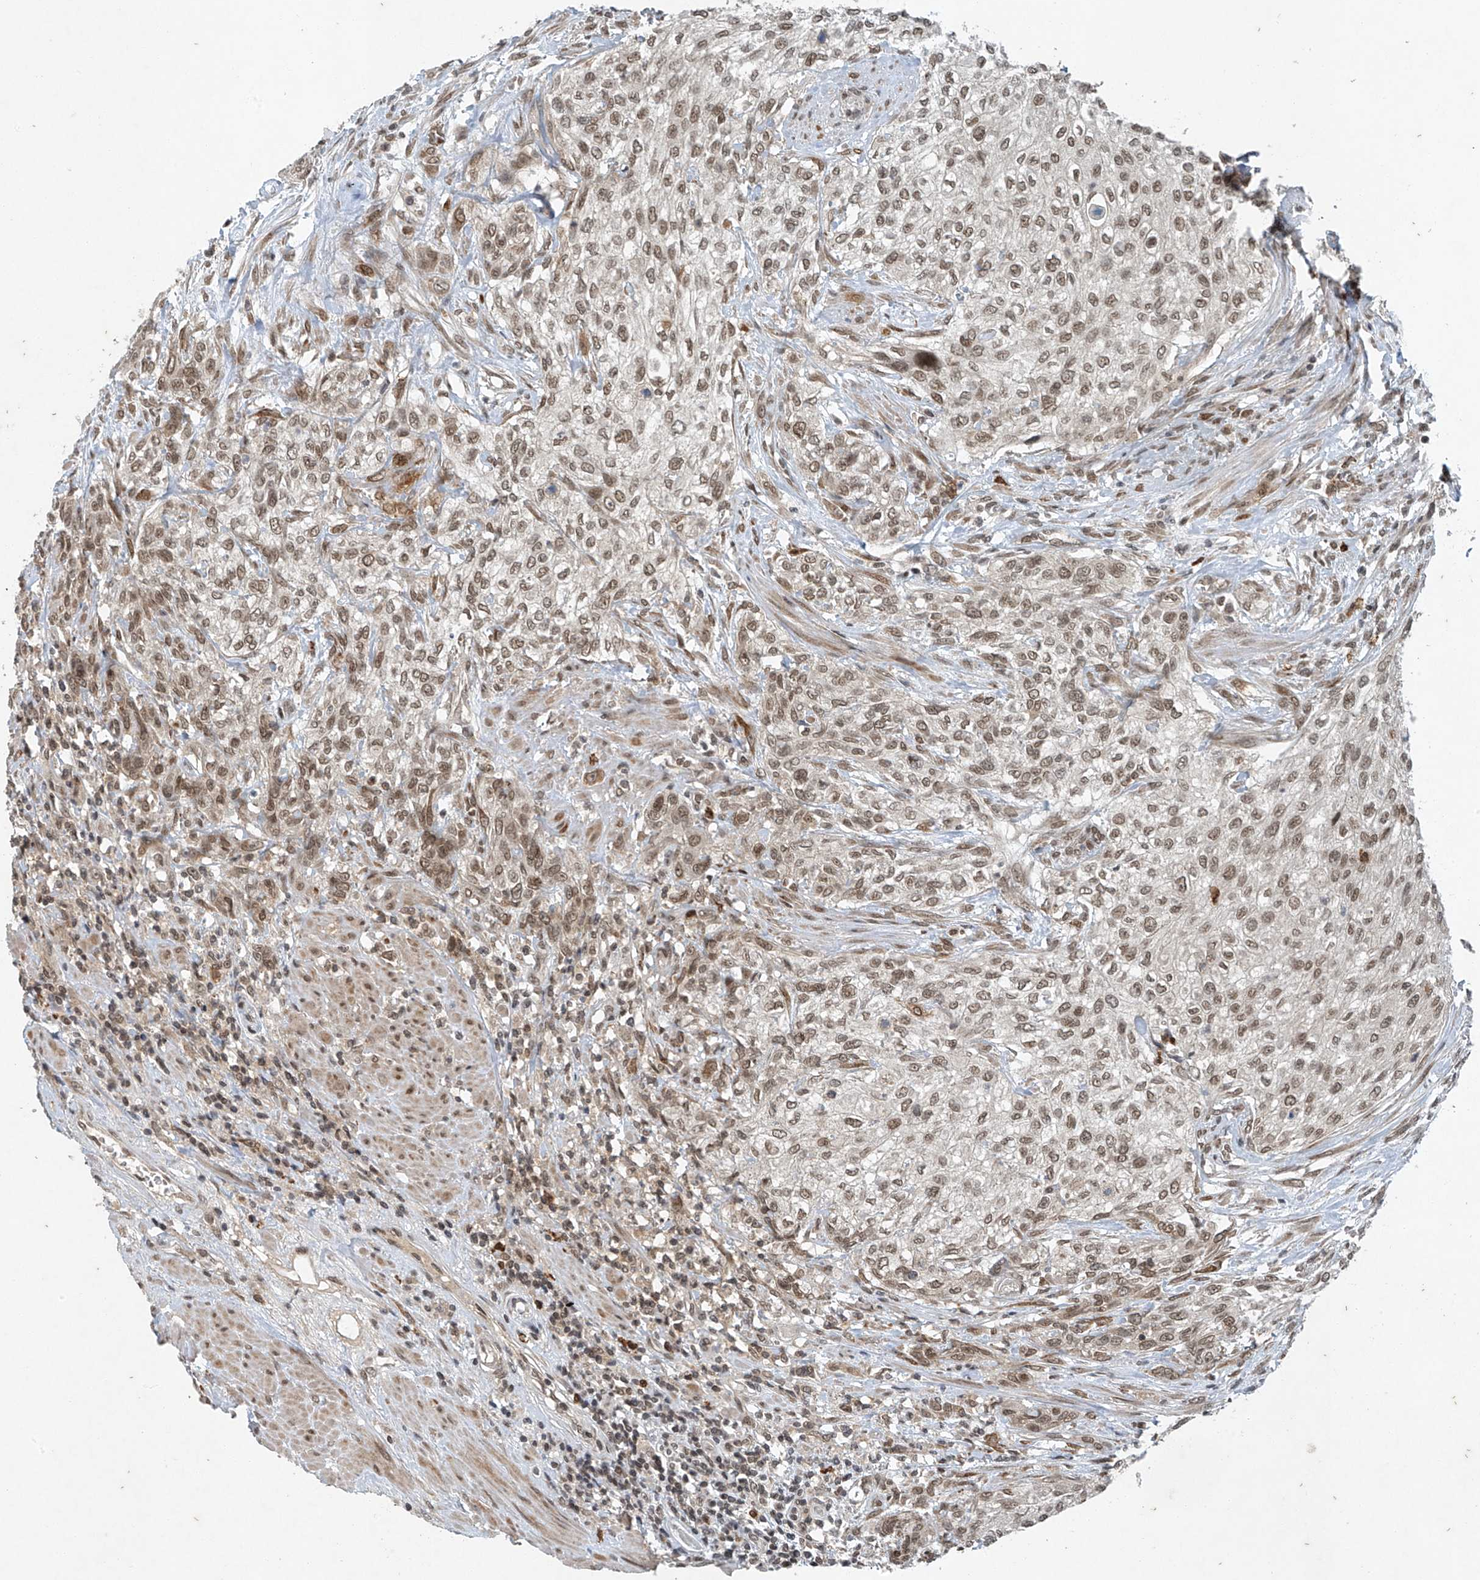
{"staining": {"intensity": "moderate", "quantity": ">75%", "location": "nuclear"}, "tissue": "urothelial cancer", "cell_type": "Tumor cells", "image_type": "cancer", "snomed": [{"axis": "morphology", "description": "Urothelial carcinoma, High grade"}, {"axis": "topography", "description": "Urinary bladder"}], "caption": "High-magnification brightfield microscopy of urothelial cancer stained with DAB (brown) and counterstained with hematoxylin (blue). tumor cells exhibit moderate nuclear expression is identified in approximately>75% of cells.", "gene": "TAF8", "patient": {"sex": "male", "age": 35}}